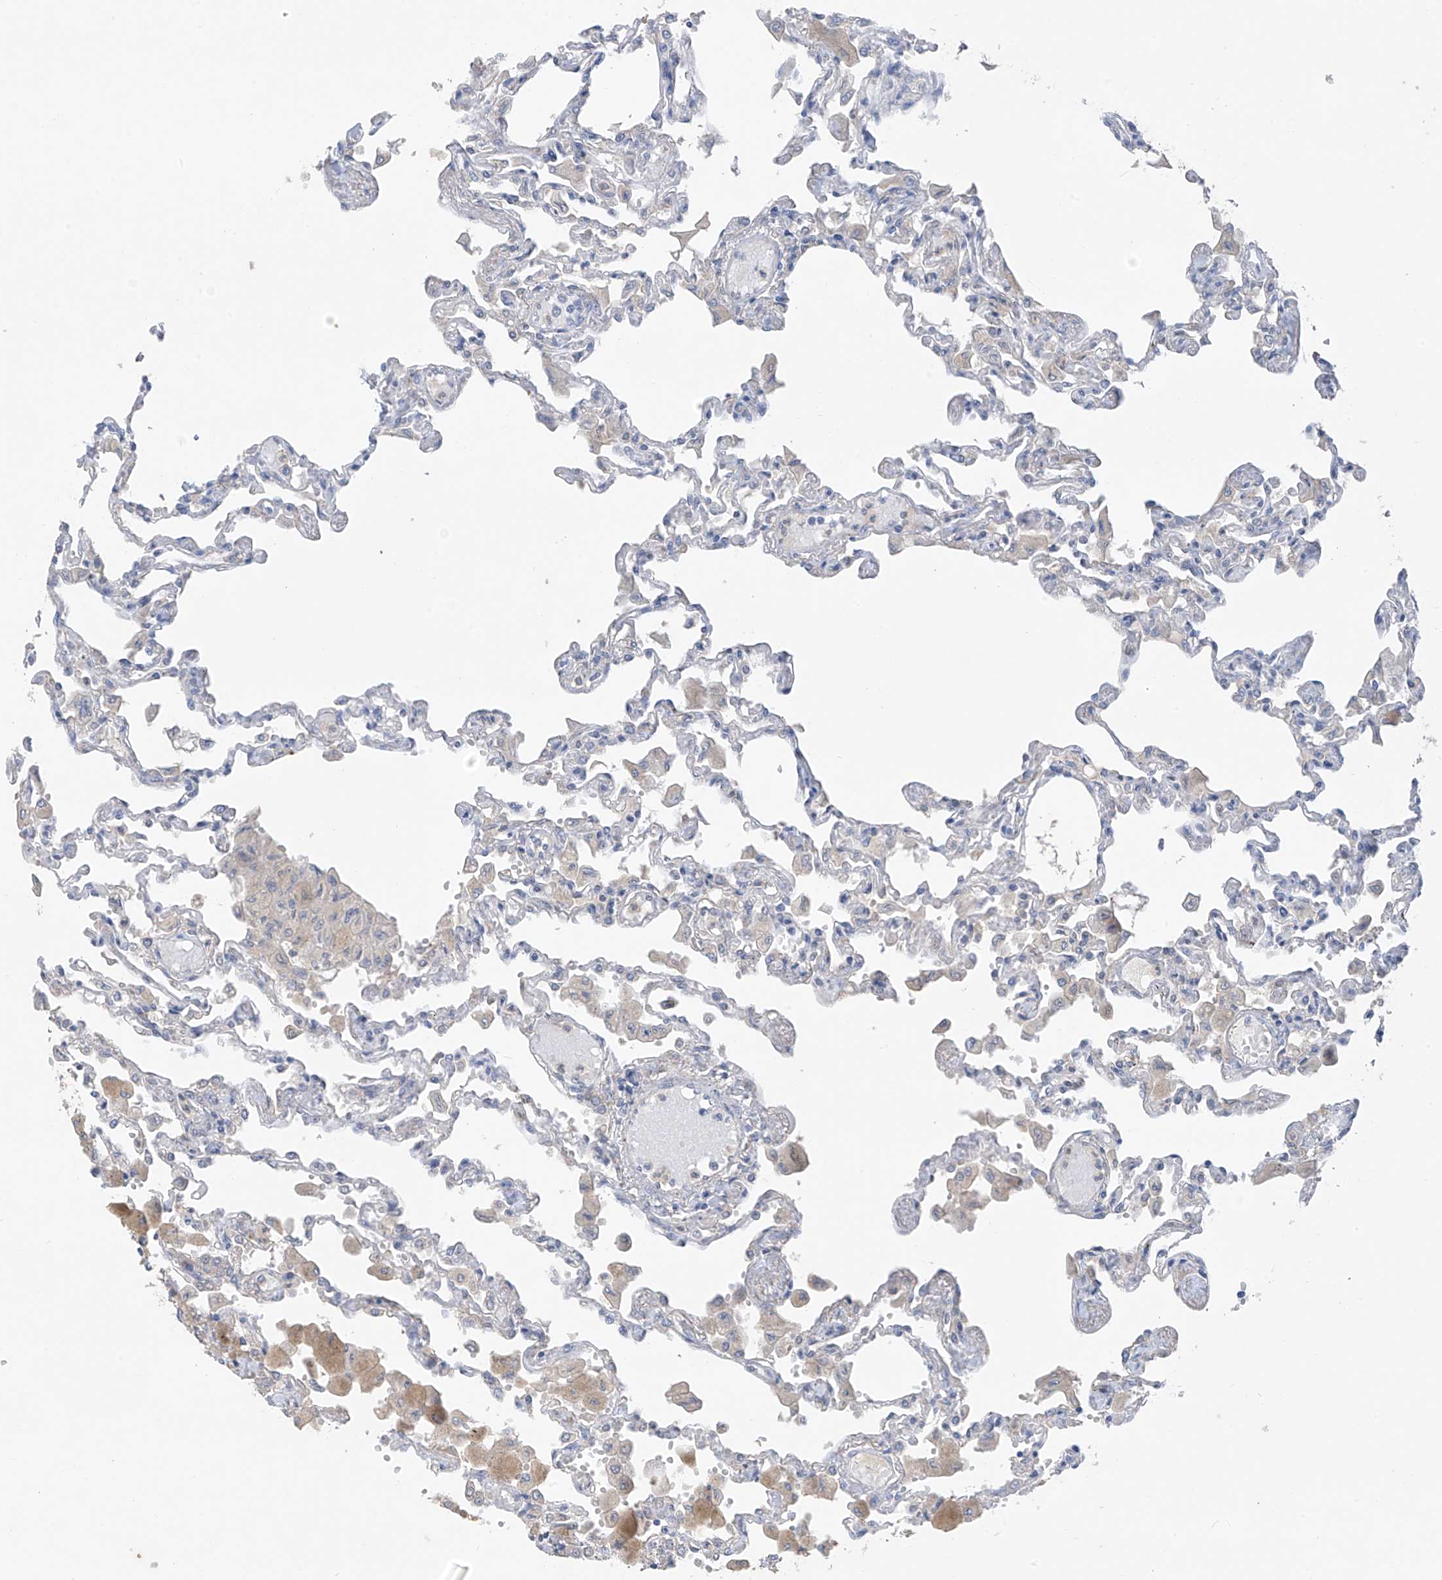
{"staining": {"intensity": "negative", "quantity": "none", "location": "none"}, "tissue": "lung", "cell_type": "Alveolar cells", "image_type": "normal", "snomed": [{"axis": "morphology", "description": "Normal tissue, NOS"}, {"axis": "topography", "description": "Bronchus"}, {"axis": "topography", "description": "Lung"}], "caption": "Human lung stained for a protein using immunohistochemistry (IHC) exhibits no expression in alveolar cells.", "gene": "RPL4", "patient": {"sex": "female", "age": 49}}